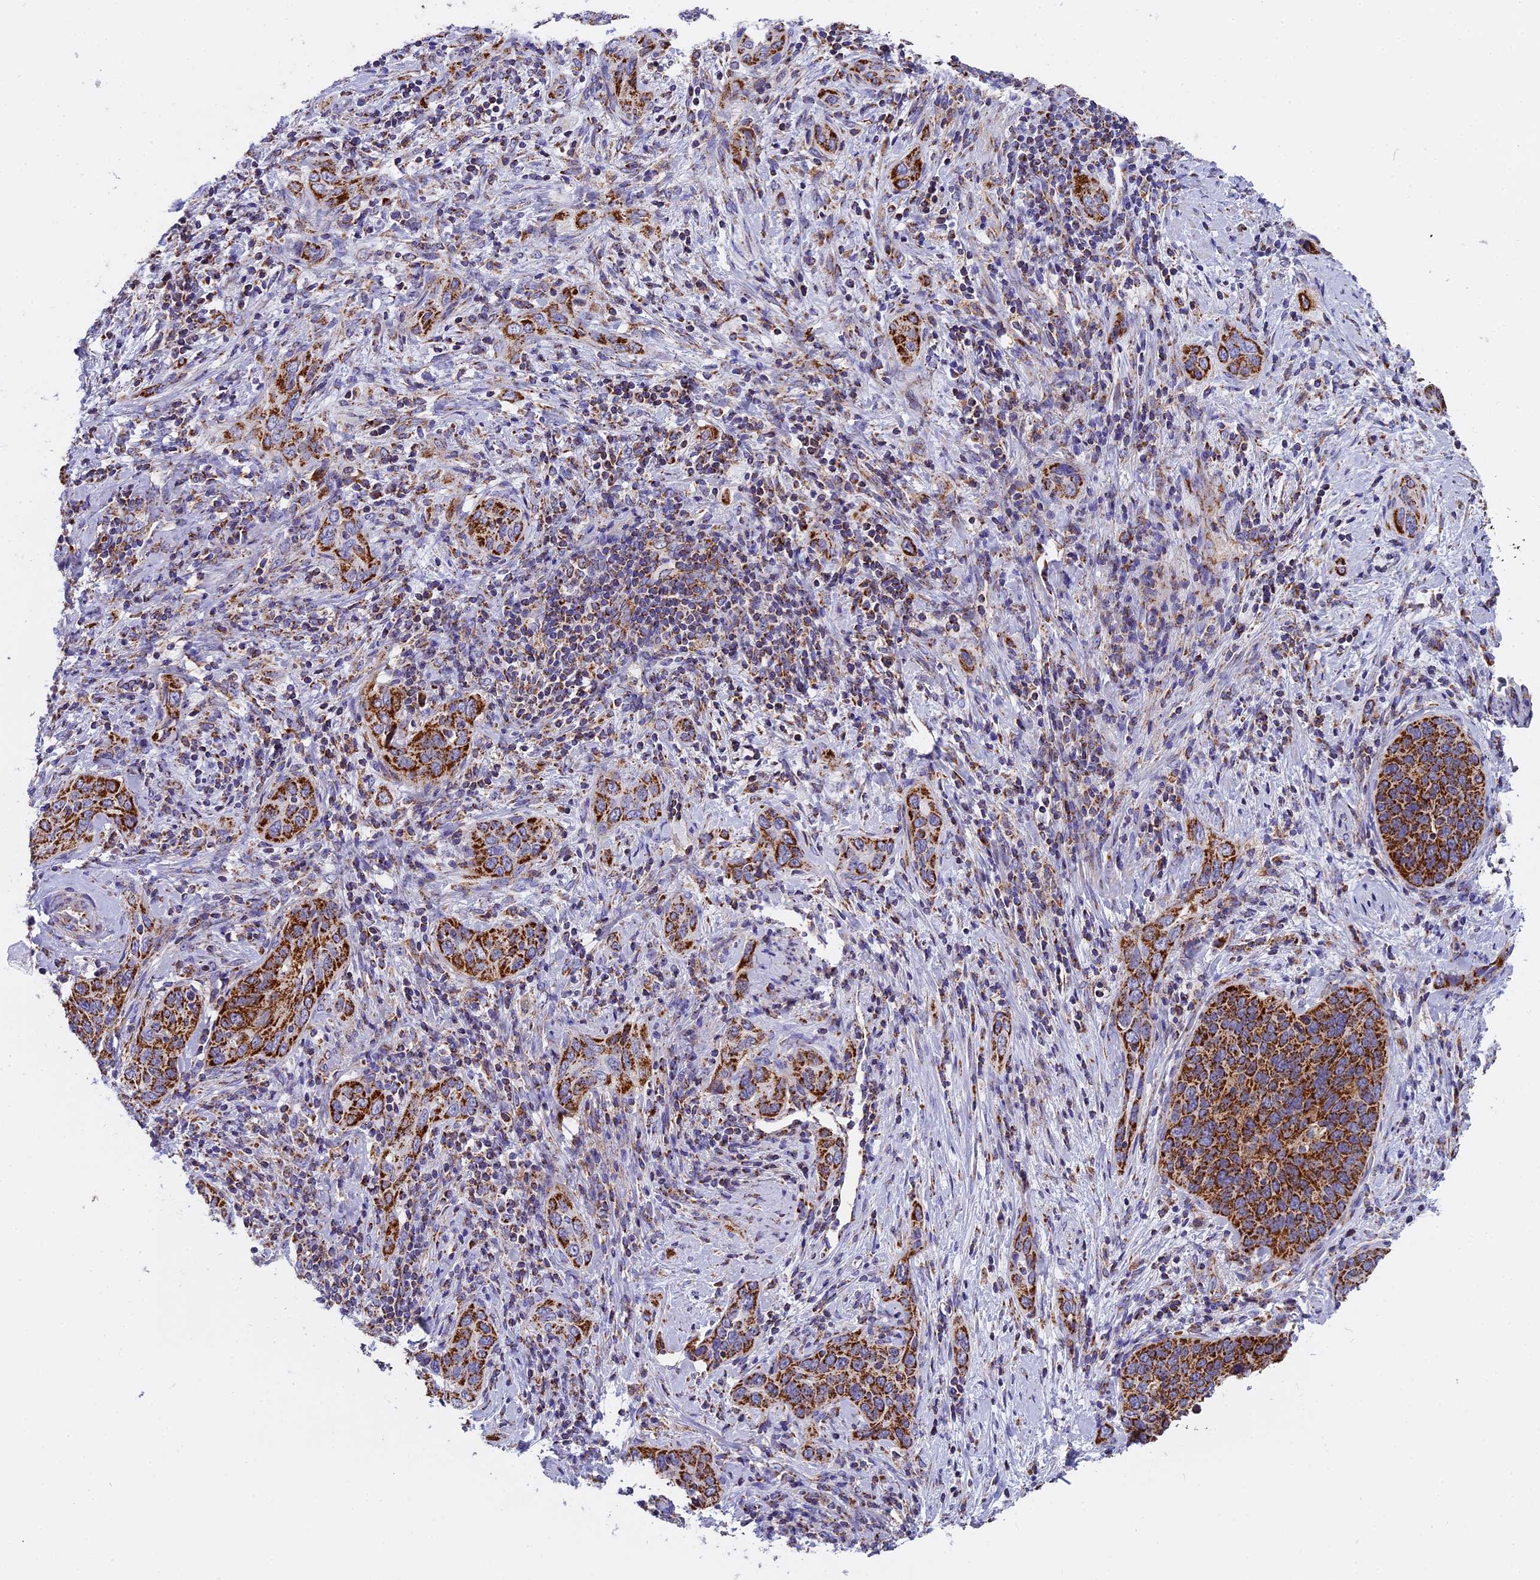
{"staining": {"intensity": "strong", "quantity": ">75%", "location": "cytoplasmic/membranous"}, "tissue": "cervical cancer", "cell_type": "Tumor cells", "image_type": "cancer", "snomed": [{"axis": "morphology", "description": "Squamous cell carcinoma, NOS"}, {"axis": "topography", "description": "Cervix"}], "caption": "Strong cytoplasmic/membranous protein staining is appreciated in approximately >75% of tumor cells in cervical squamous cell carcinoma.", "gene": "MRPS34", "patient": {"sex": "female", "age": 60}}